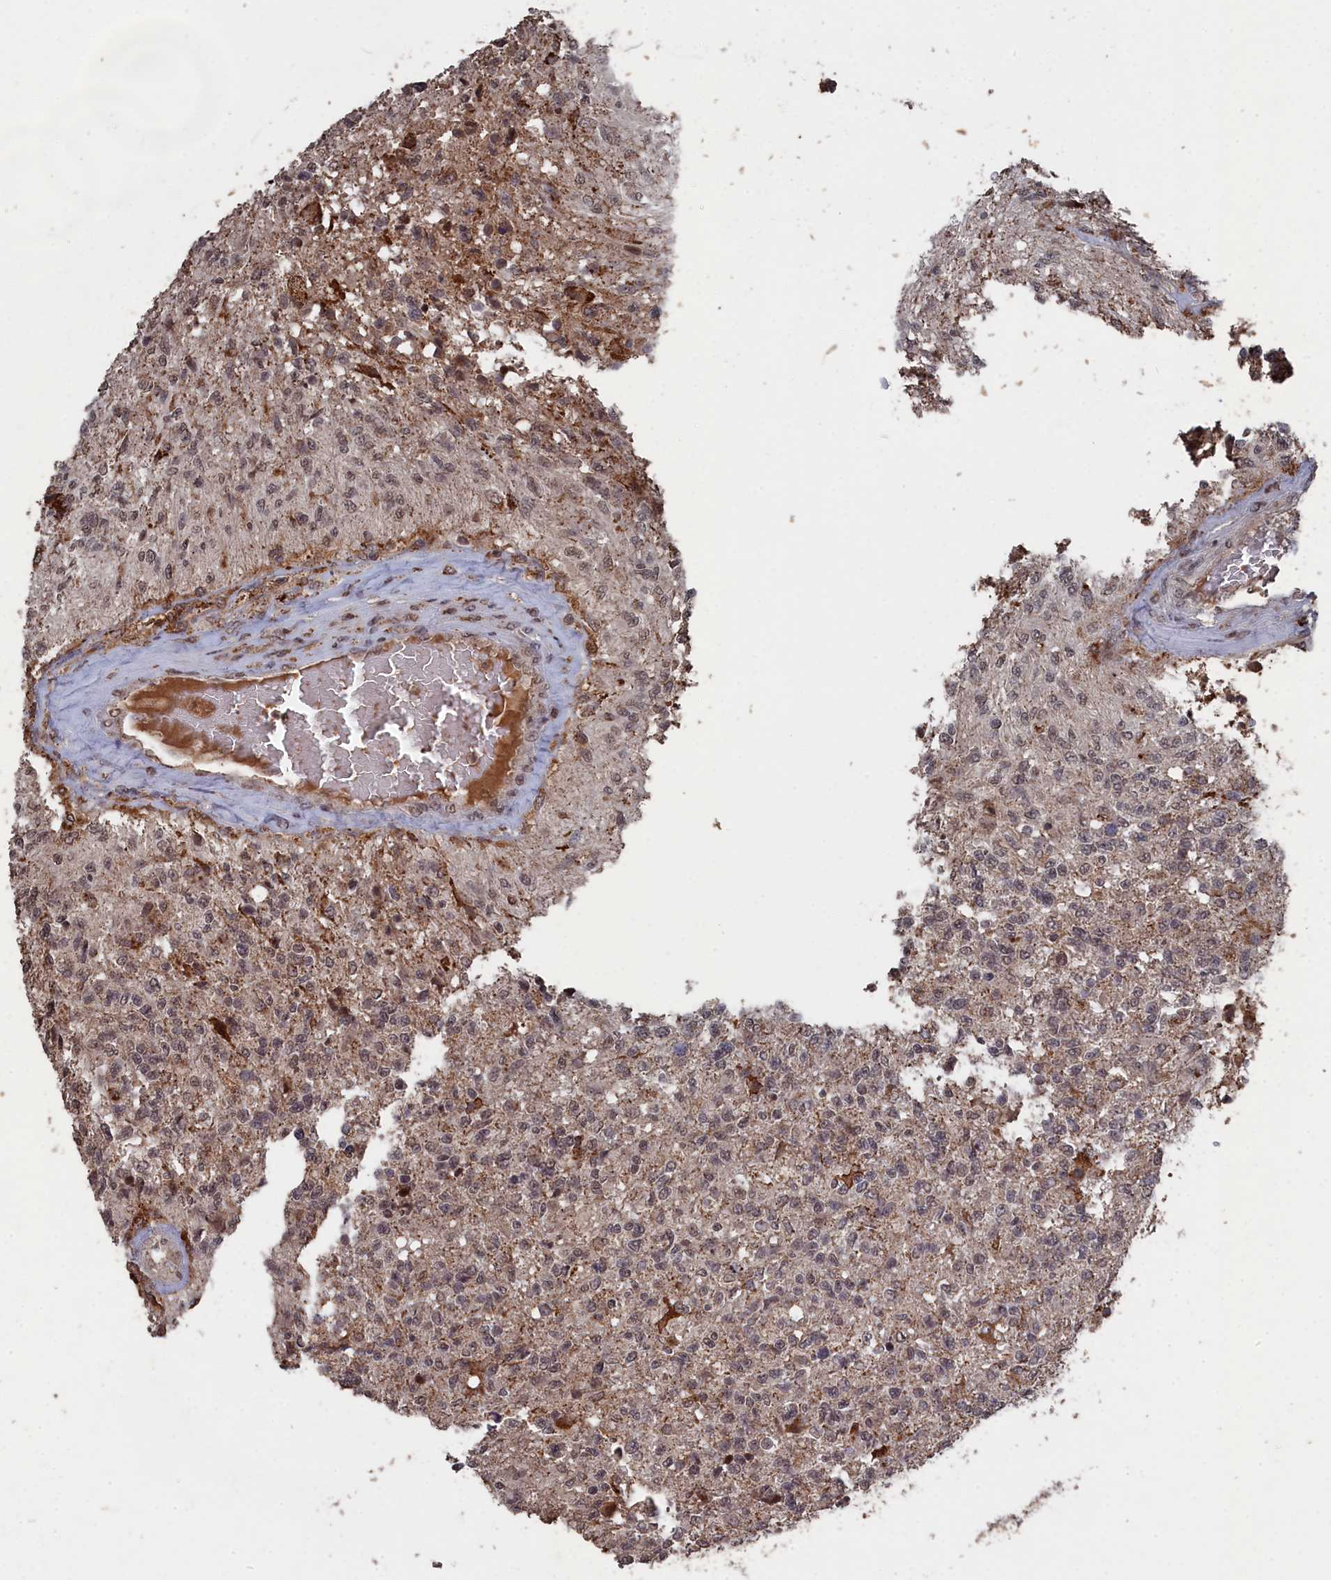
{"staining": {"intensity": "moderate", "quantity": "25%-75%", "location": "cytoplasmic/membranous"}, "tissue": "glioma", "cell_type": "Tumor cells", "image_type": "cancer", "snomed": [{"axis": "morphology", "description": "Glioma, malignant, High grade"}, {"axis": "topography", "description": "Brain"}], "caption": "Immunohistochemical staining of glioma shows moderate cytoplasmic/membranous protein staining in approximately 25%-75% of tumor cells. (IHC, brightfield microscopy, high magnification).", "gene": "CEACAM21", "patient": {"sex": "male", "age": 56}}